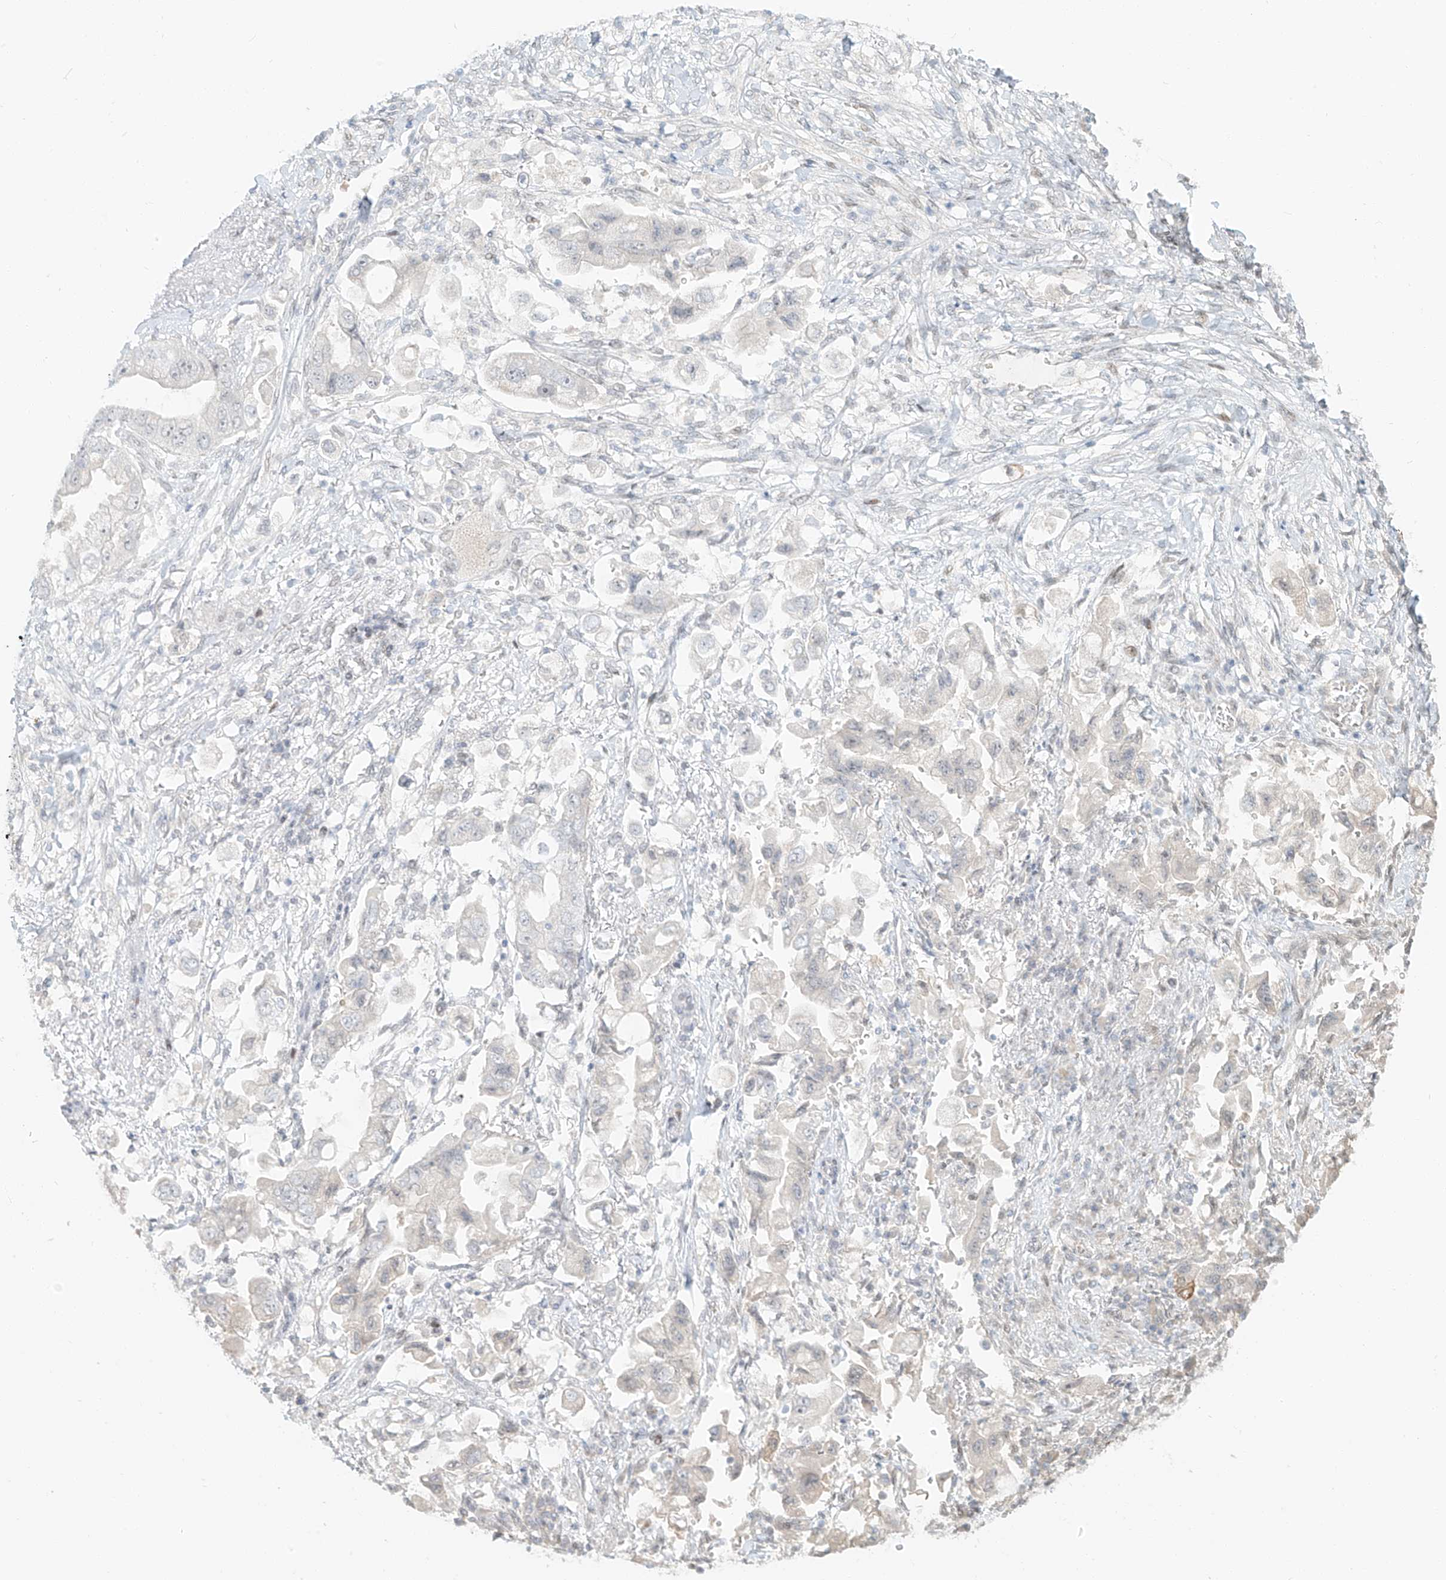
{"staining": {"intensity": "negative", "quantity": "none", "location": "none"}, "tissue": "stomach cancer", "cell_type": "Tumor cells", "image_type": "cancer", "snomed": [{"axis": "morphology", "description": "Adenocarcinoma, NOS"}, {"axis": "topography", "description": "Stomach"}], "caption": "A high-resolution photomicrograph shows immunohistochemistry staining of stomach cancer (adenocarcinoma), which shows no significant expression in tumor cells.", "gene": "ZNF774", "patient": {"sex": "male", "age": 62}}